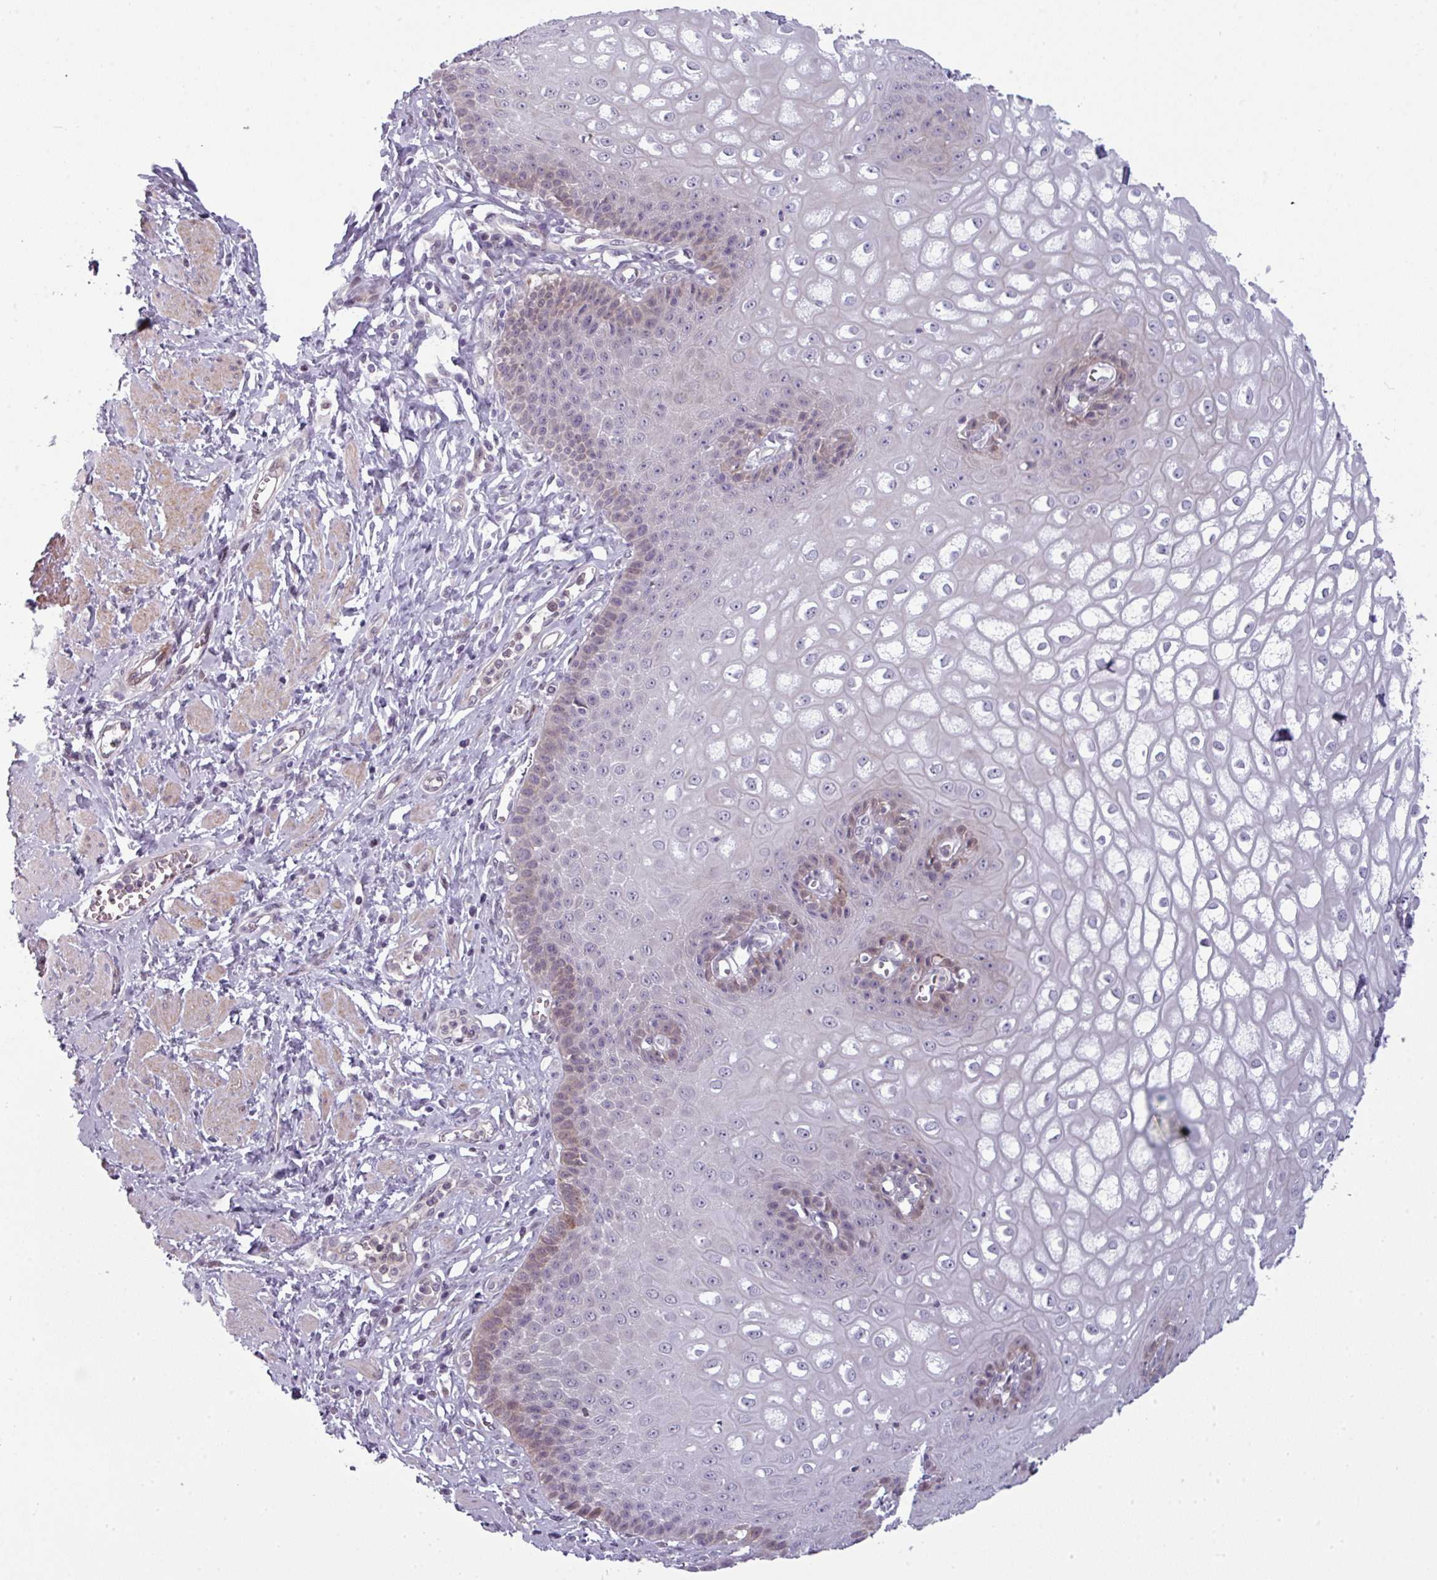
{"staining": {"intensity": "moderate", "quantity": "25%-75%", "location": "cytoplasmic/membranous"}, "tissue": "esophagus", "cell_type": "Squamous epithelial cells", "image_type": "normal", "snomed": [{"axis": "morphology", "description": "Normal tissue, NOS"}, {"axis": "topography", "description": "Esophagus"}], "caption": "This histopathology image exhibits unremarkable esophagus stained with immunohistochemistry (IHC) to label a protein in brown. The cytoplasmic/membranous of squamous epithelial cells show moderate positivity for the protein. Nuclei are counter-stained blue.", "gene": "PRAMEF12", "patient": {"sex": "male", "age": 67}}